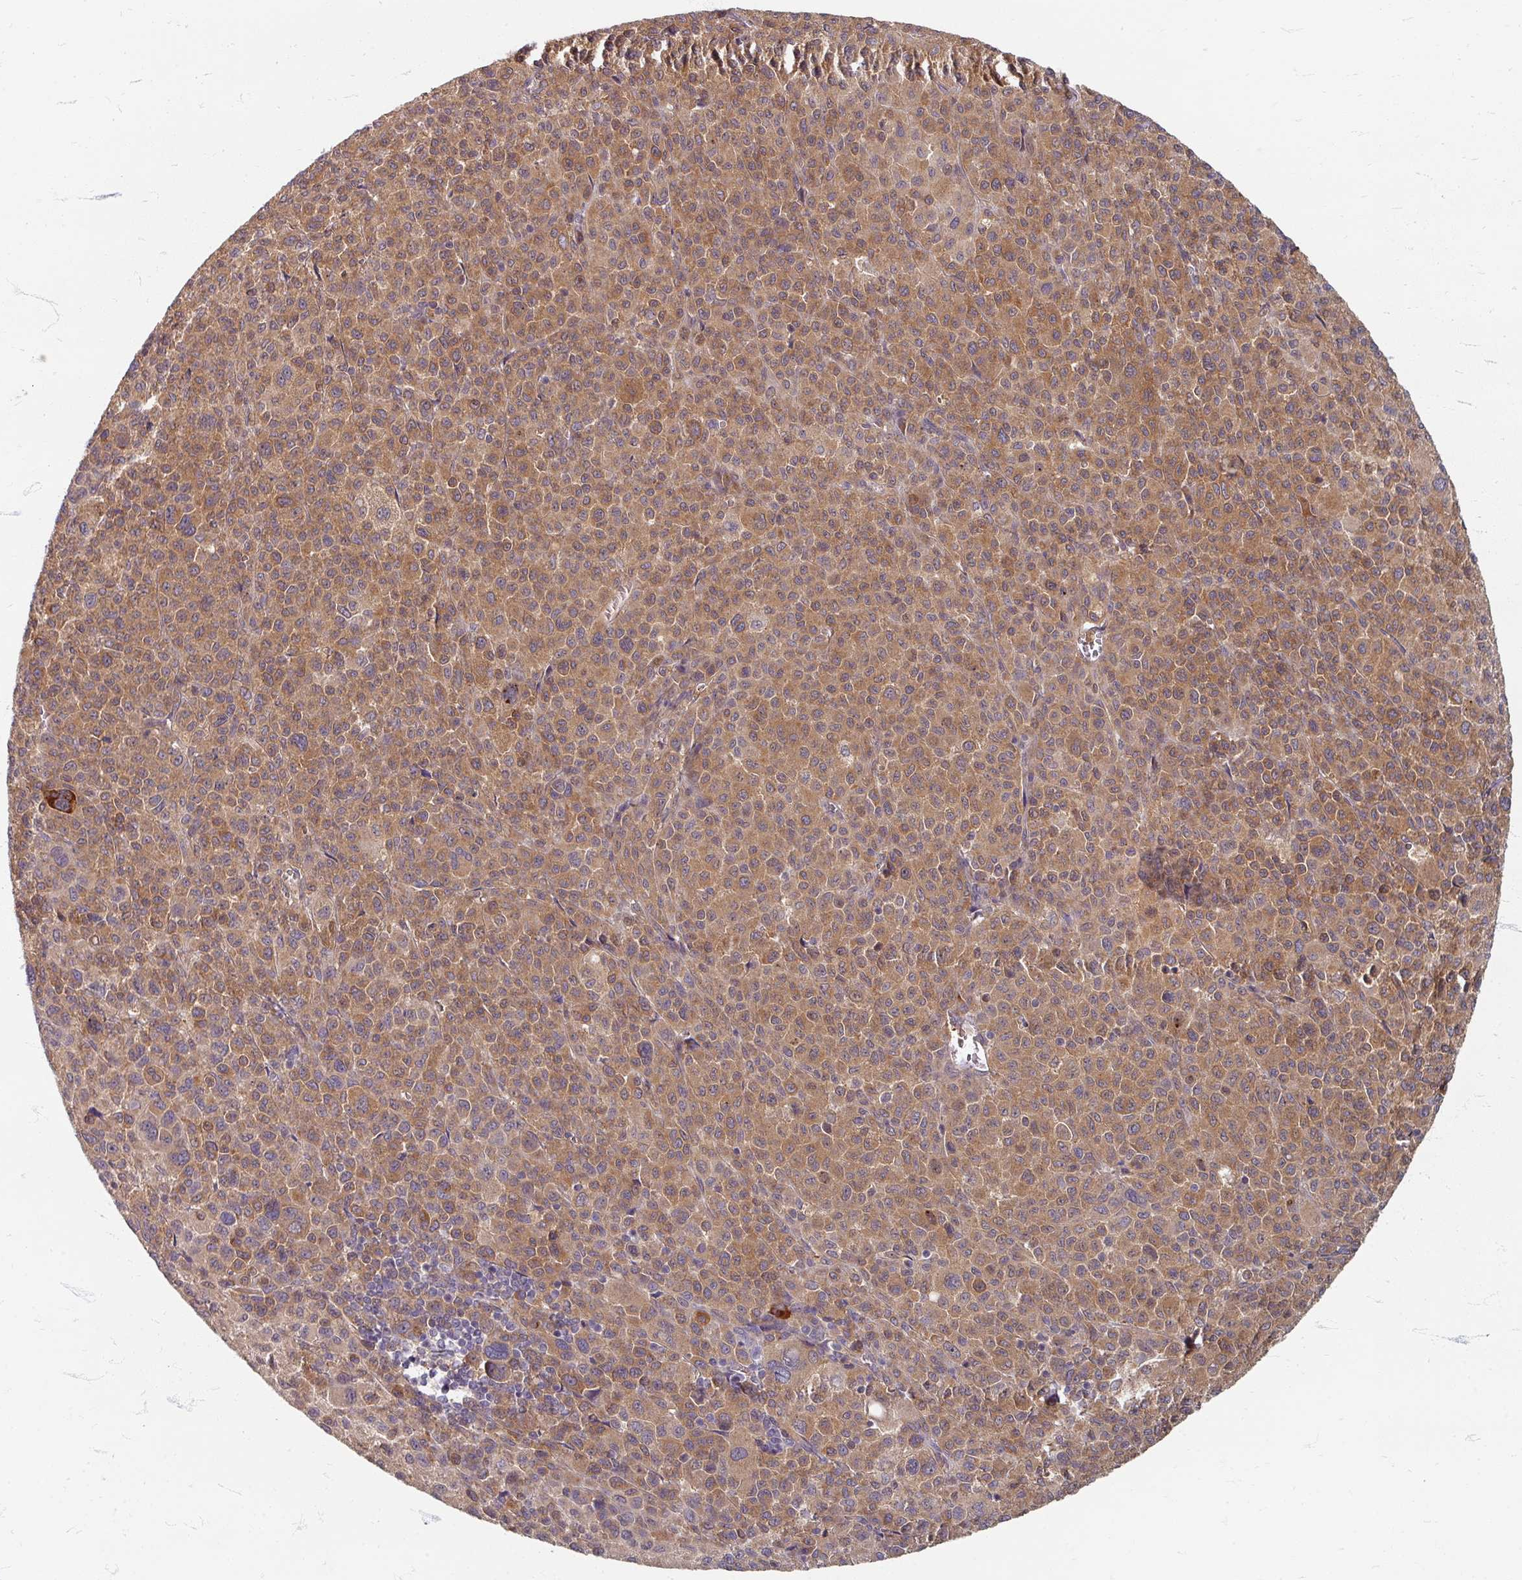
{"staining": {"intensity": "moderate", "quantity": ">75%", "location": "cytoplasmic/membranous"}, "tissue": "melanoma", "cell_type": "Tumor cells", "image_type": "cancer", "snomed": [{"axis": "morphology", "description": "Malignant melanoma, Metastatic site"}, {"axis": "topography", "description": "Skin"}], "caption": "Malignant melanoma (metastatic site) tissue shows moderate cytoplasmic/membranous positivity in about >75% of tumor cells", "gene": "STAM", "patient": {"sex": "female", "age": 74}}